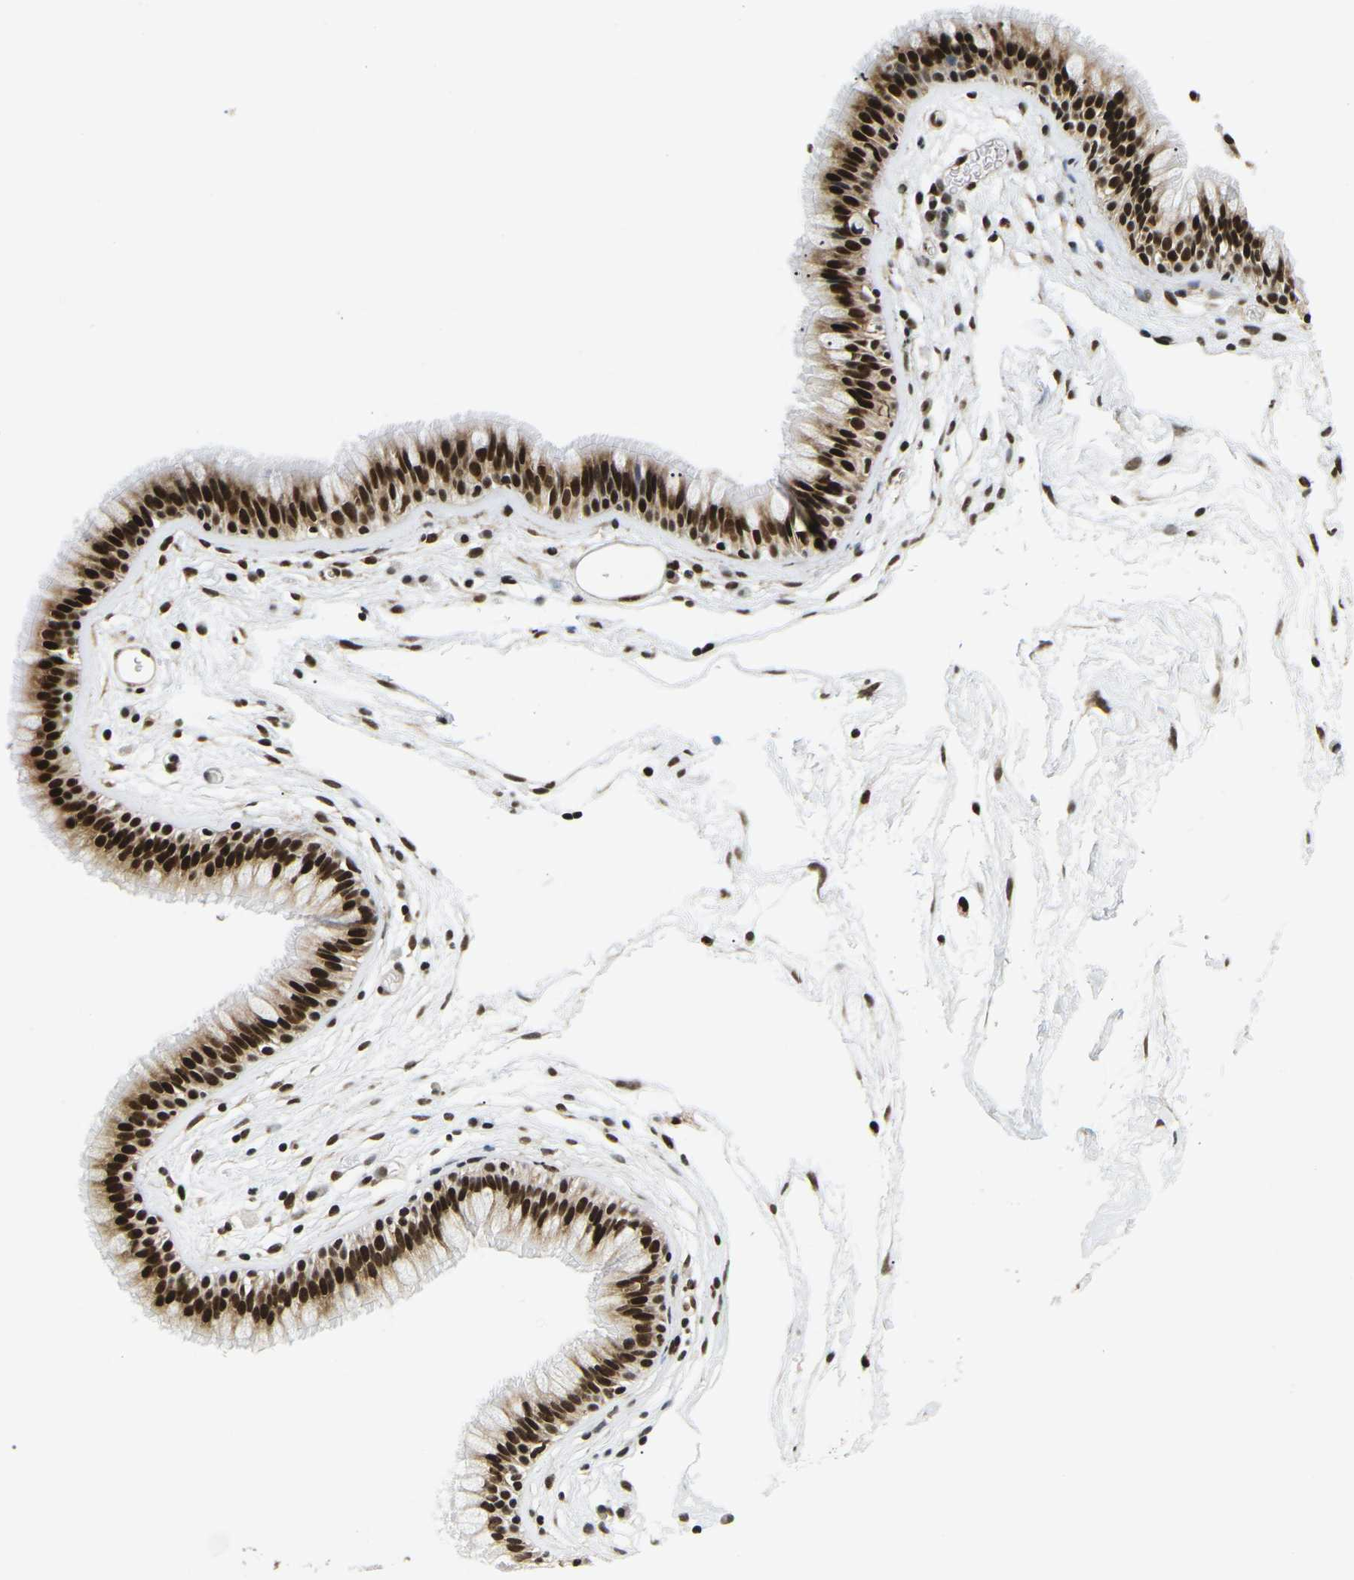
{"staining": {"intensity": "strong", "quantity": ">75%", "location": "nuclear"}, "tissue": "nasopharynx", "cell_type": "Respiratory epithelial cells", "image_type": "normal", "snomed": [{"axis": "morphology", "description": "Normal tissue, NOS"}, {"axis": "morphology", "description": "Inflammation, NOS"}, {"axis": "topography", "description": "Nasopharynx"}], "caption": "An image of human nasopharynx stained for a protein shows strong nuclear brown staining in respiratory epithelial cells.", "gene": "CELF1", "patient": {"sex": "male", "age": 48}}